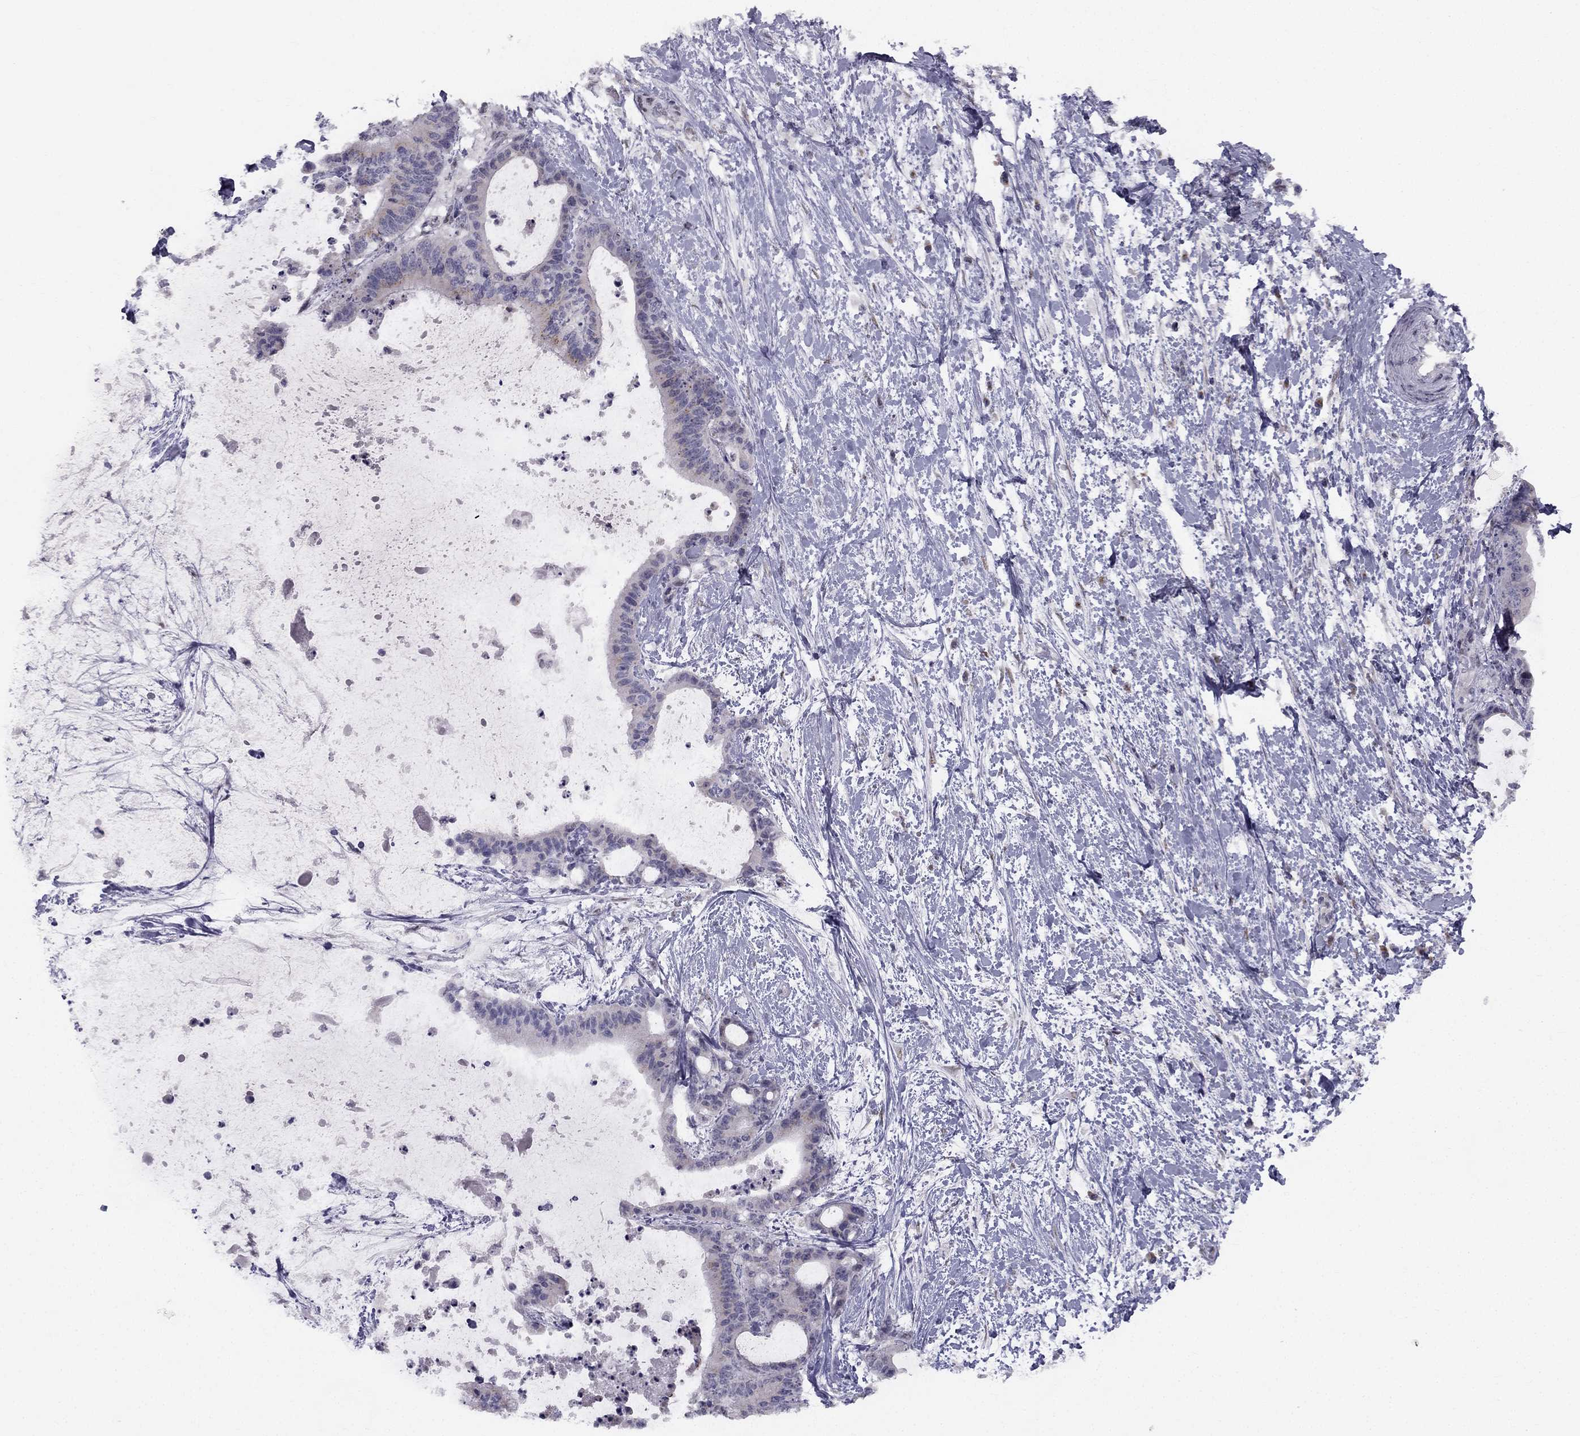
{"staining": {"intensity": "negative", "quantity": "none", "location": "none"}, "tissue": "liver cancer", "cell_type": "Tumor cells", "image_type": "cancer", "snomed": [{"axis": "morphology", "description": "Cholangiocarcinoma"}, {"axis": "topography", "description": "Liver"}], "caption": "Liver cholangiocarcinoma was stained to show a protein in brown. There is no significant positivity in tumor cells.", "gene": "TRPS1", "patient": {"sex": "female", "age": 73}}